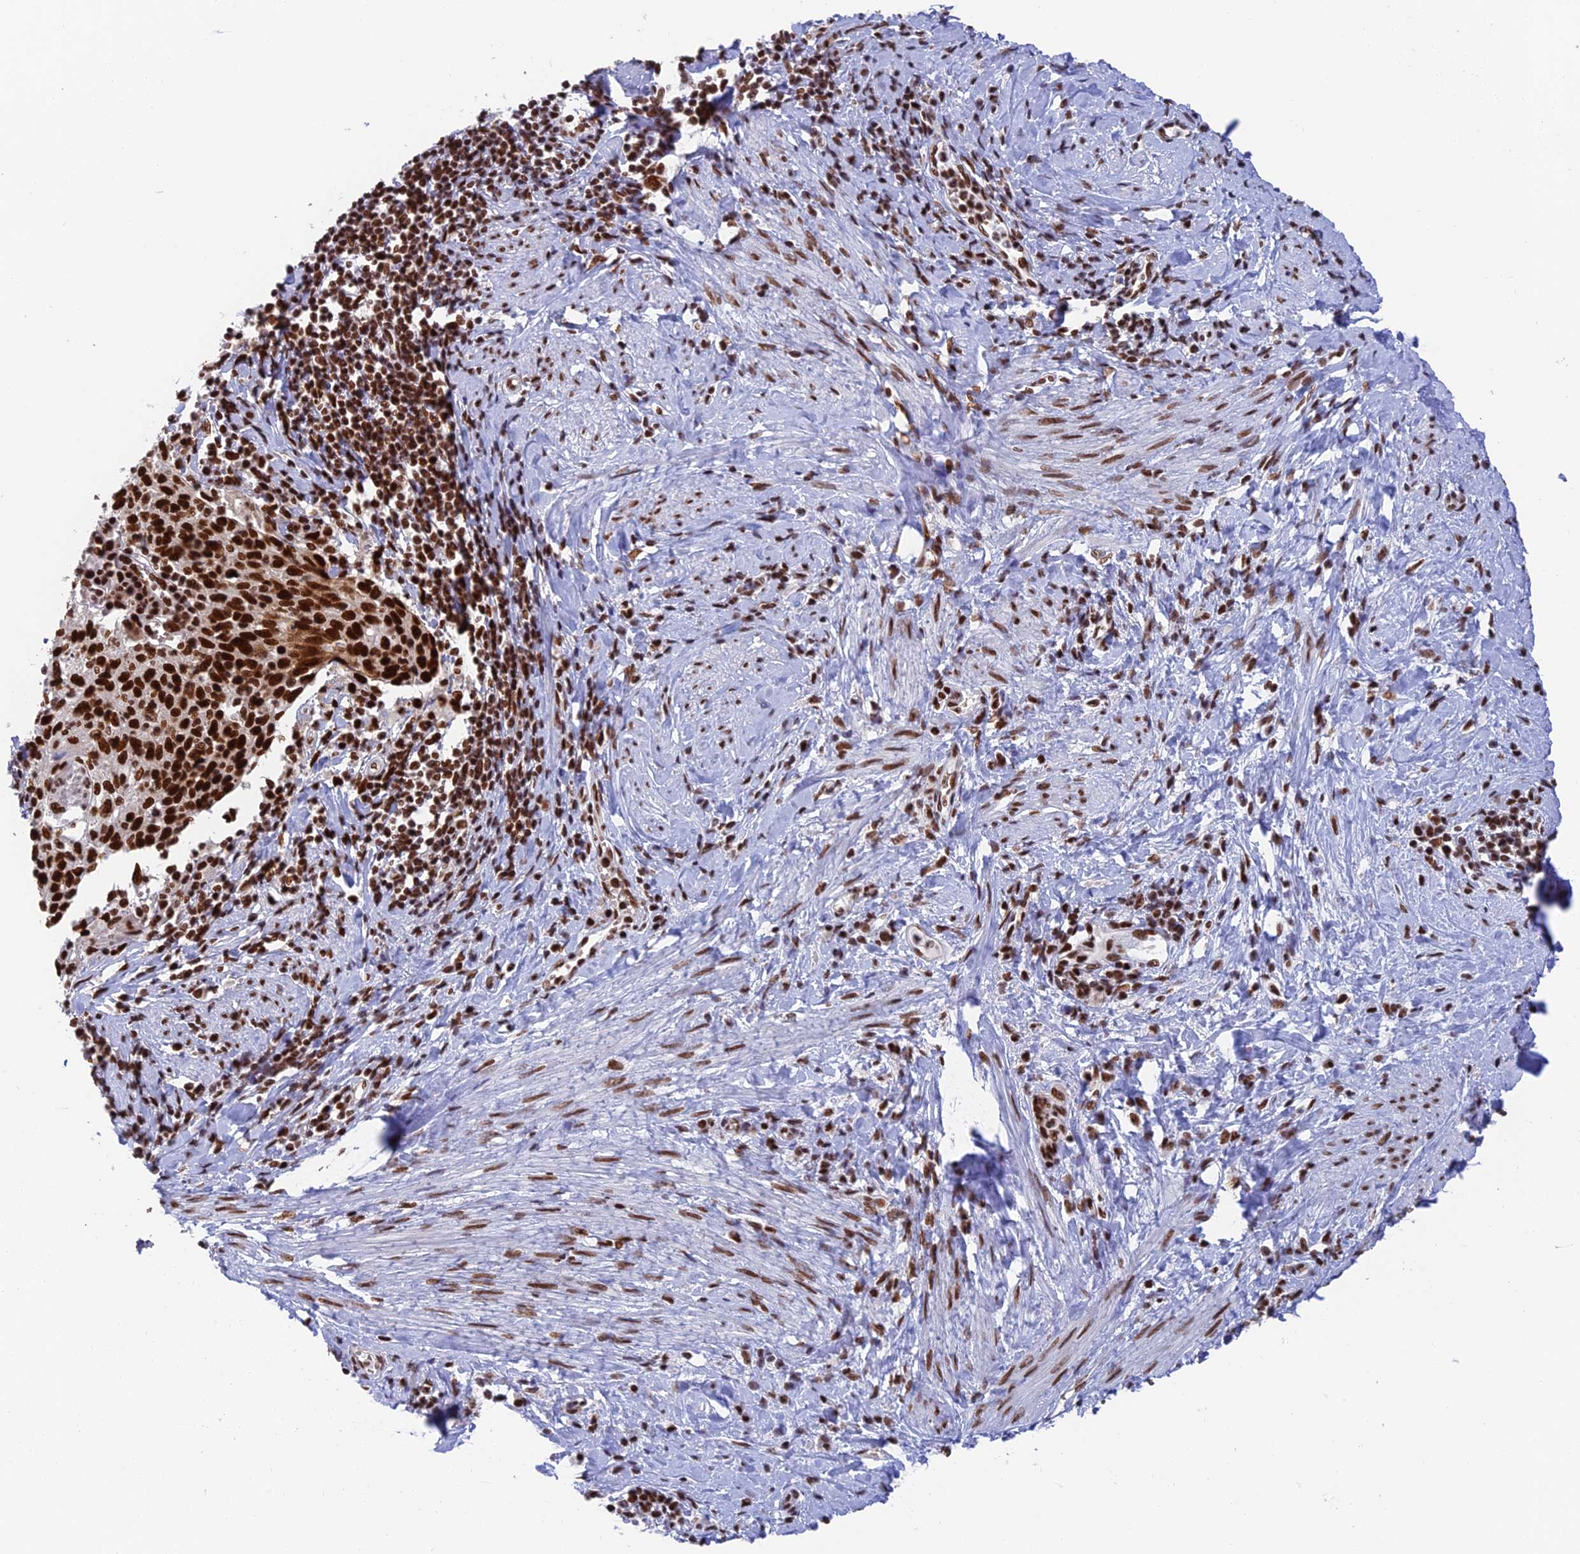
{"staining": {"intensity": "strong", "quantity": ">75%", "location": "nuclear"}, "tissue": "cervical cancer", "cell_type": "Tumor cells", "image_type": "cancer", "snomed": [{"axis": "morphology", "description": "Squamous cell carcinoma, NOS"}, {"axis": "topography", "description": "Cervix"}], "caption": "Brown immunohistochemical staining in squamous cell carcinoma (cervical) reveals strong nuclear positivity in about >75% of tumor cells.", "gene": "EEF1AKMT3", "patient": {"sex": "female", "age": 52}}